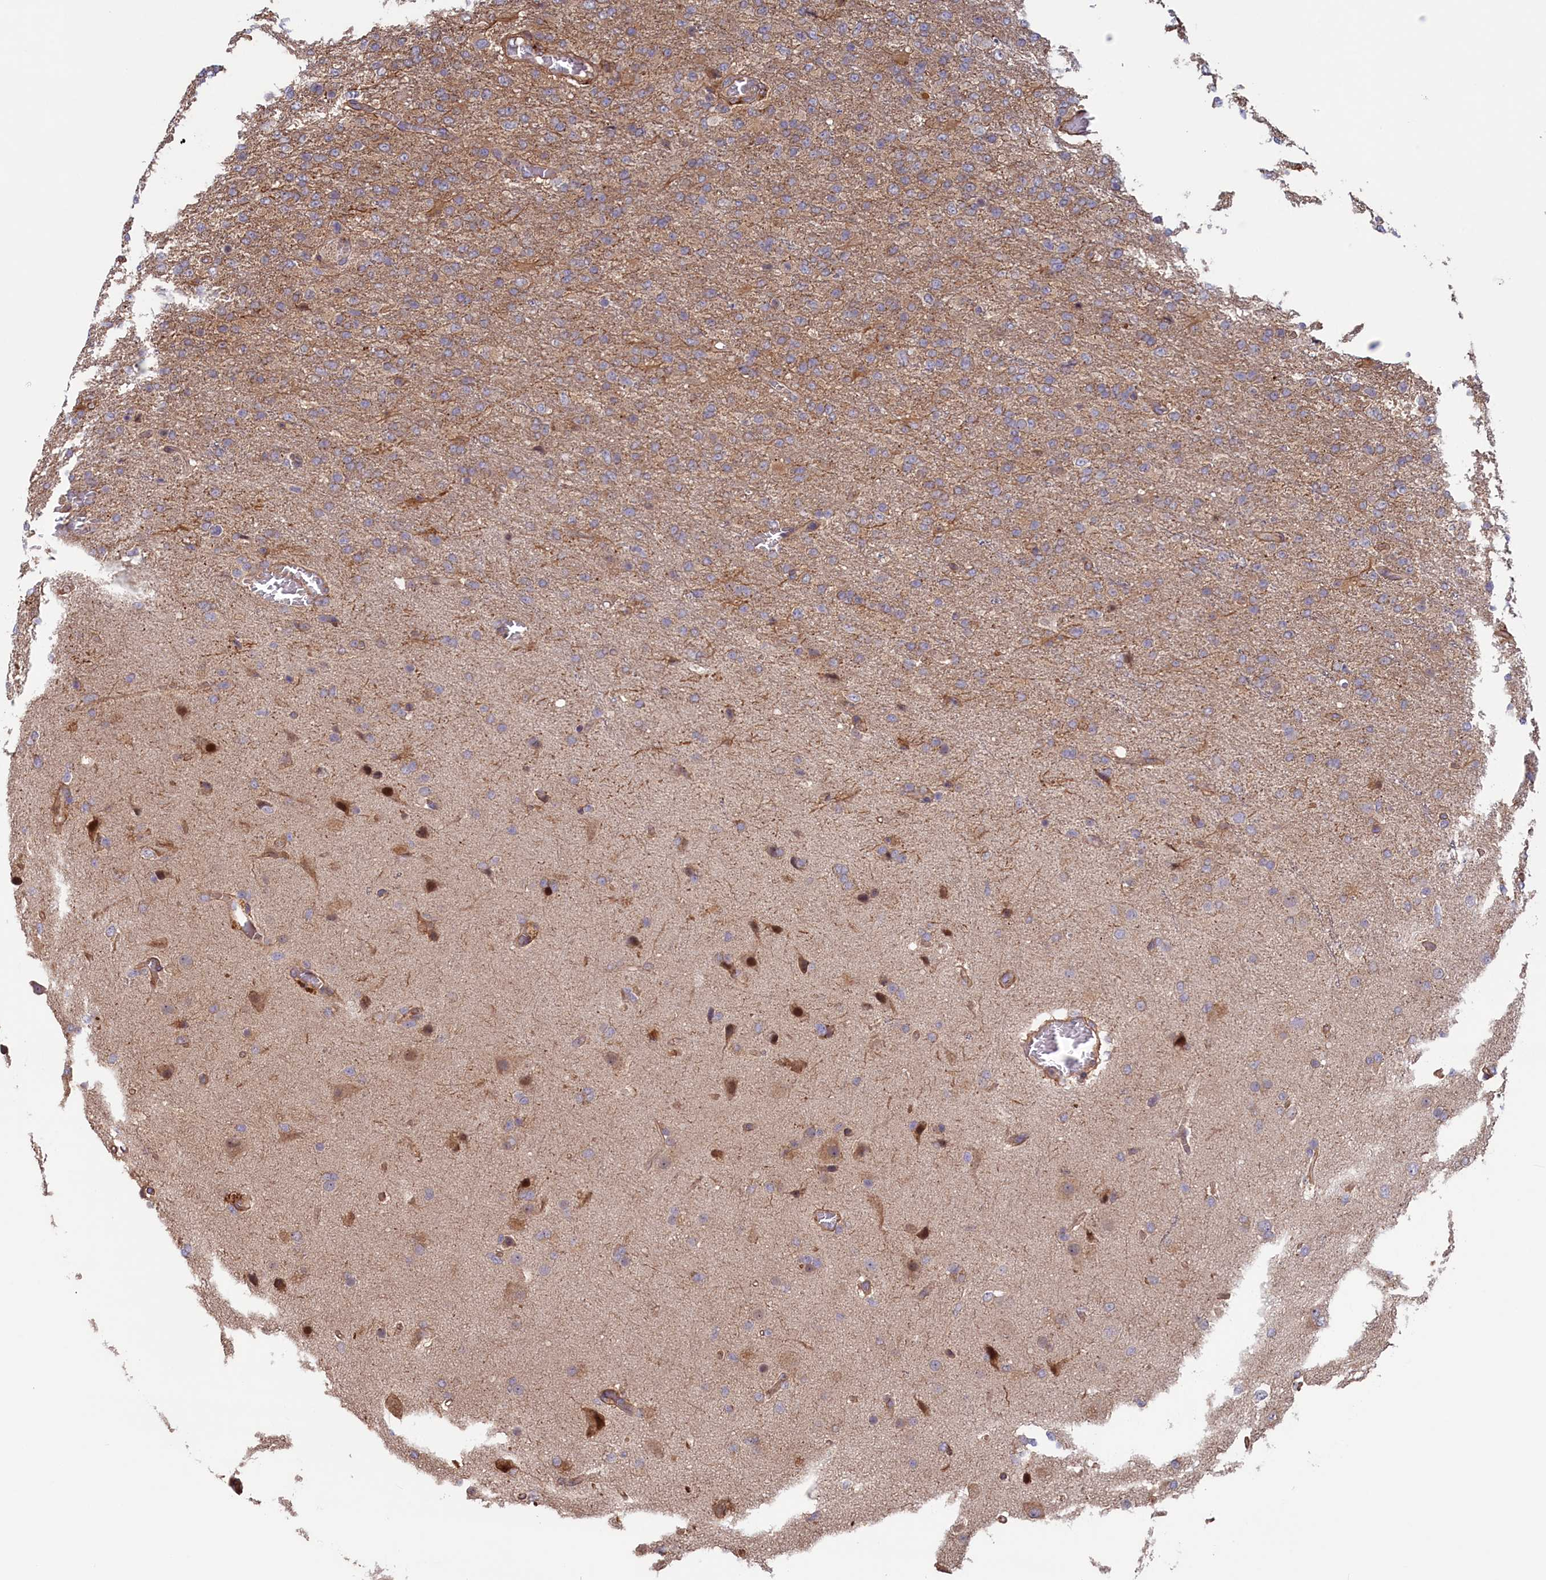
{"staining": {"intensity": "weak", "quantity": "25%-75%", "location": "cytoplasmic/membranous"}, "tissue": "glioma", "cell_type": "Tumor cells", "image_type": "cancer", "snomed": [{"axis": "morphology", "description": "Glioma, malignant, High grade"}, {"axis": "topography", "description": "Brain"}], "caption": "Immunohistochemistry photomicrograph of human malignant high-grade glioma stained for a protein (brown), which shows low levels of weak cytoplasmic/membranous staining in approximately 25%-75% of tumor cells.", "gene": "RILPL1", "patient": {"sex": "female", "age": 74}}